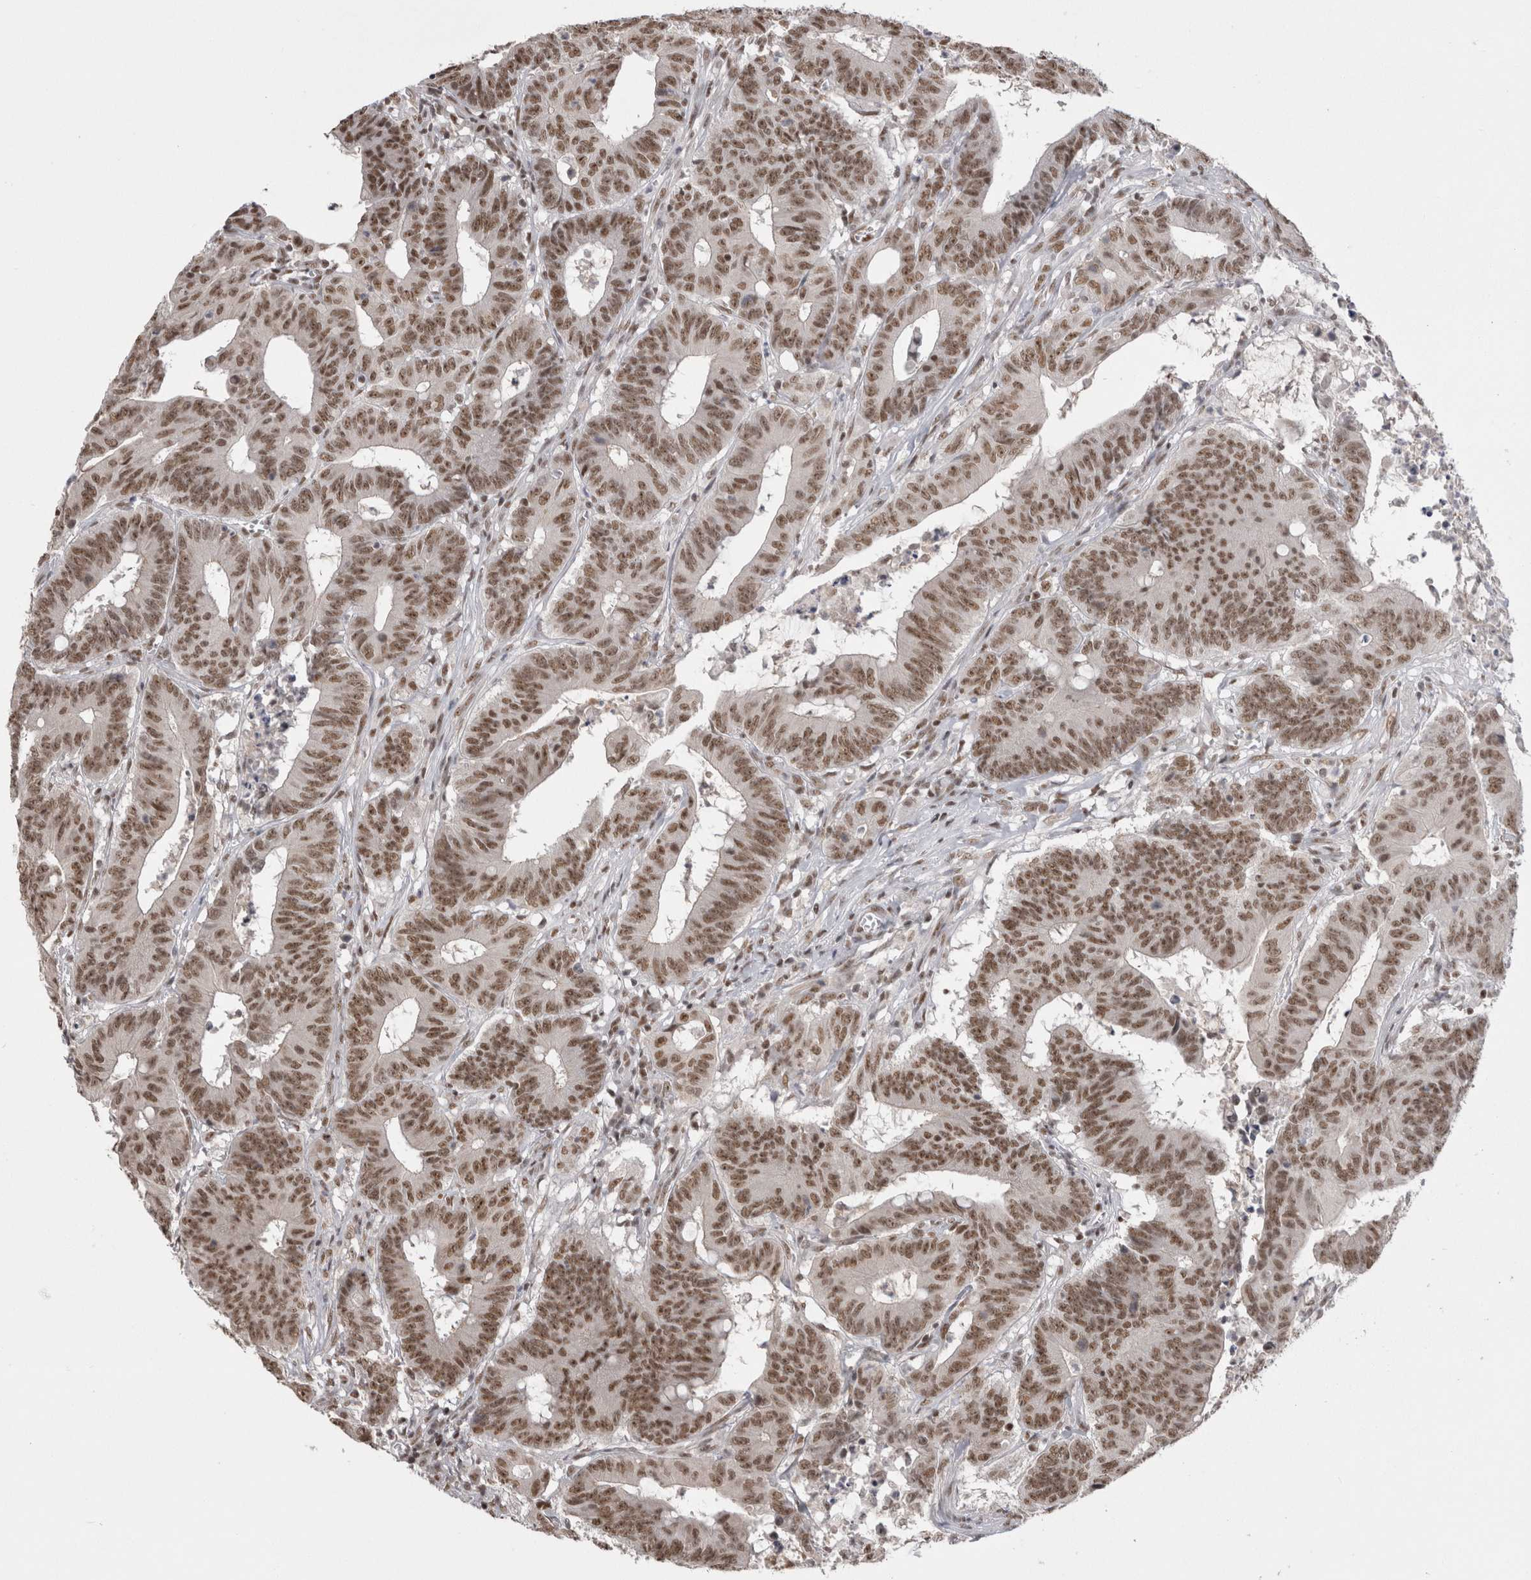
{"staining": {"intensity": "moderate", "quantity": ">75%", "location": "nuclear"}, "tissue": "colorectal cancer", "cell_type": "Tumor cells", "image_type": "cancer", "snomed": [{"axis": "morphology", "description": "Adenocarcinoma, NOS"}, {"axis": "topography", "description": "Colon"}], "caption": "Moderate nuclear positivity is identified in approximately >75% of tumor cells in colorectal adenocarcinoma.", "gene": "DAXX", "patient": {"sex": "male", "age": 45}}